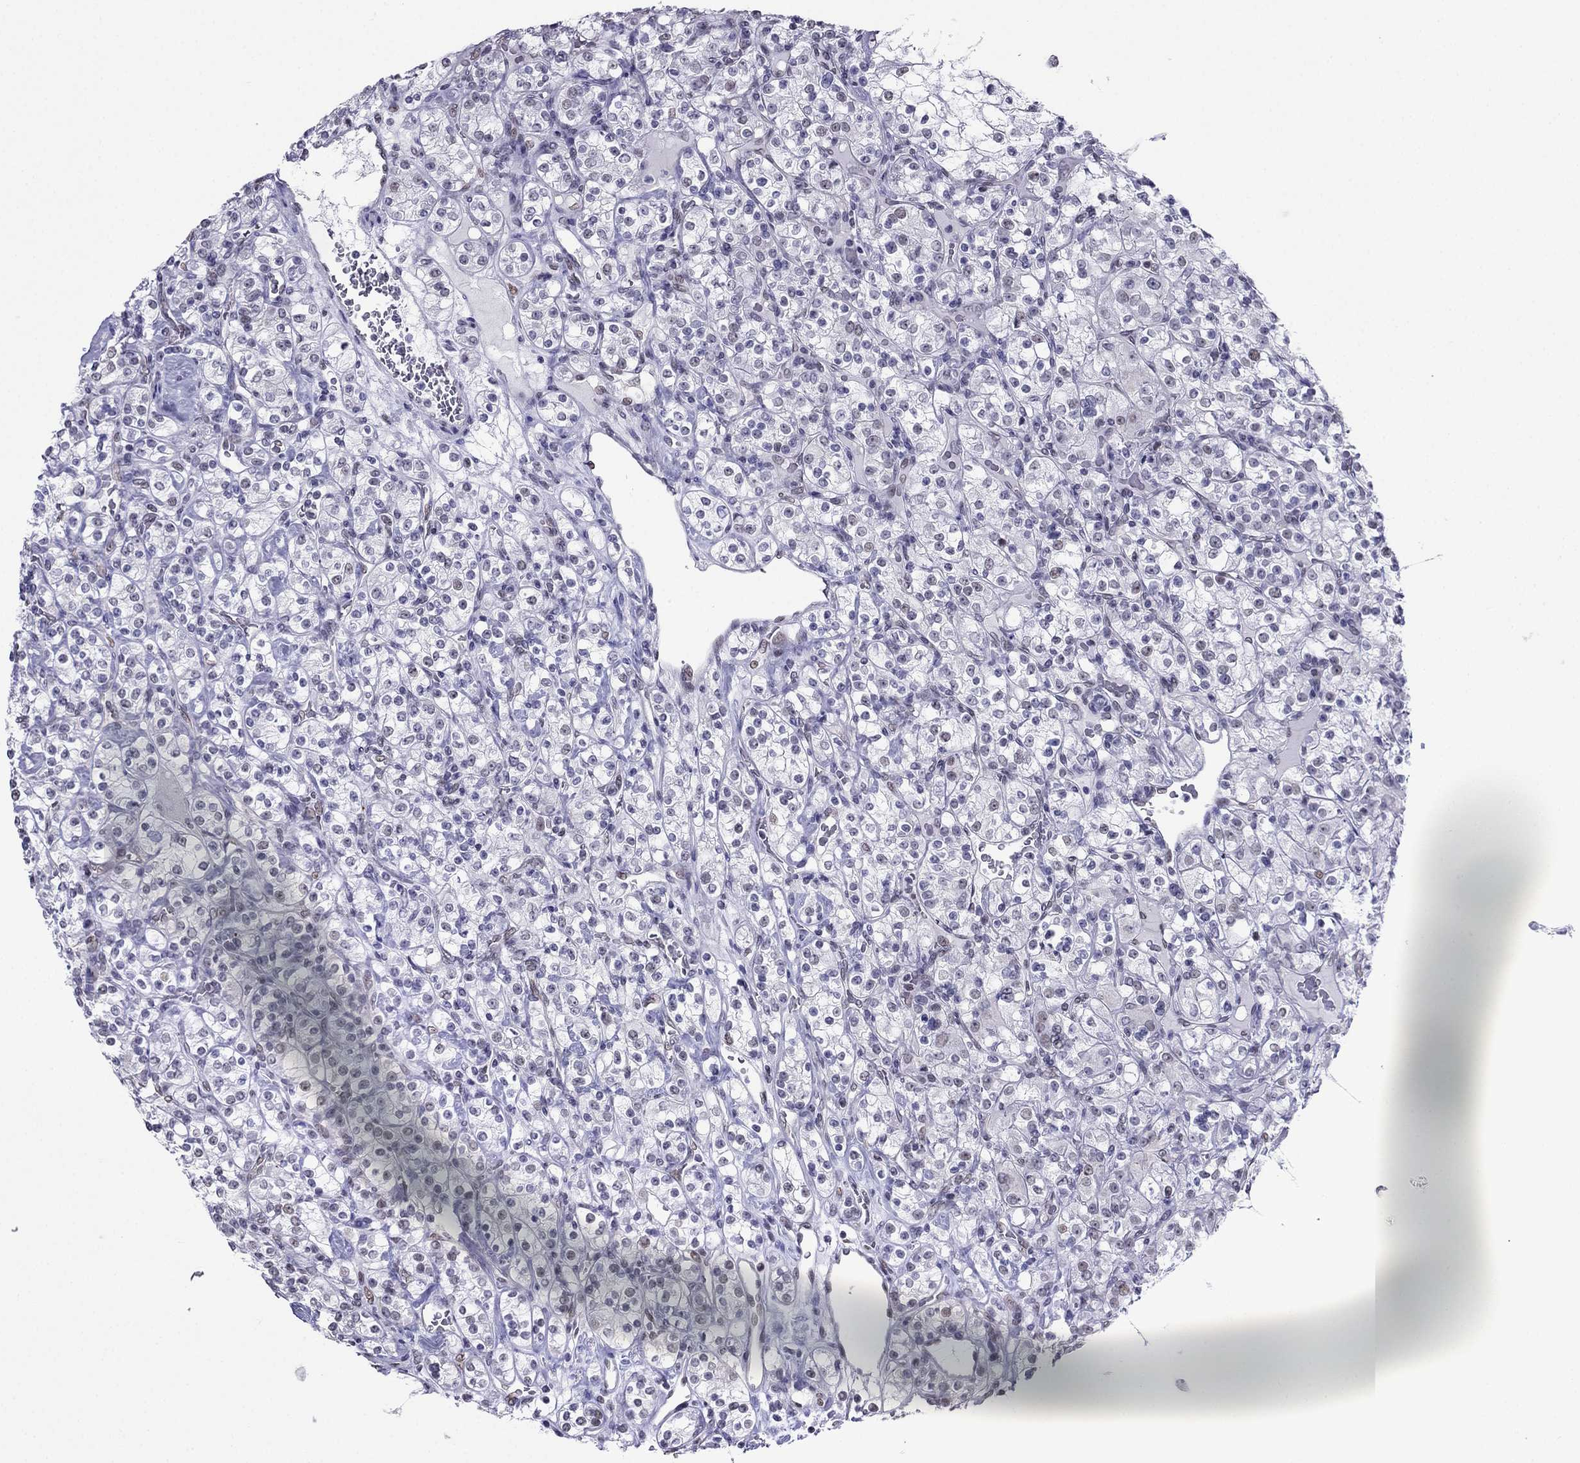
{"staining": {"intensity": "negative", "quantity": "none", "location": "none"}, "tissue": "renal cancer", "cell_type": "Tumor cells", "image_type": "cancer", "snomed": [{"axis": "morphology", "description": "Adenocarcinoma, NOS"}, {"axis": "topography", "description": "Kidney"}], "caption": "Renal adenocarcinoma was stained to show a protein in brown. There is no significant staining in tumor cells.", "gene": "PPM1G", "patient": {"sex": "male", "age": 77}}